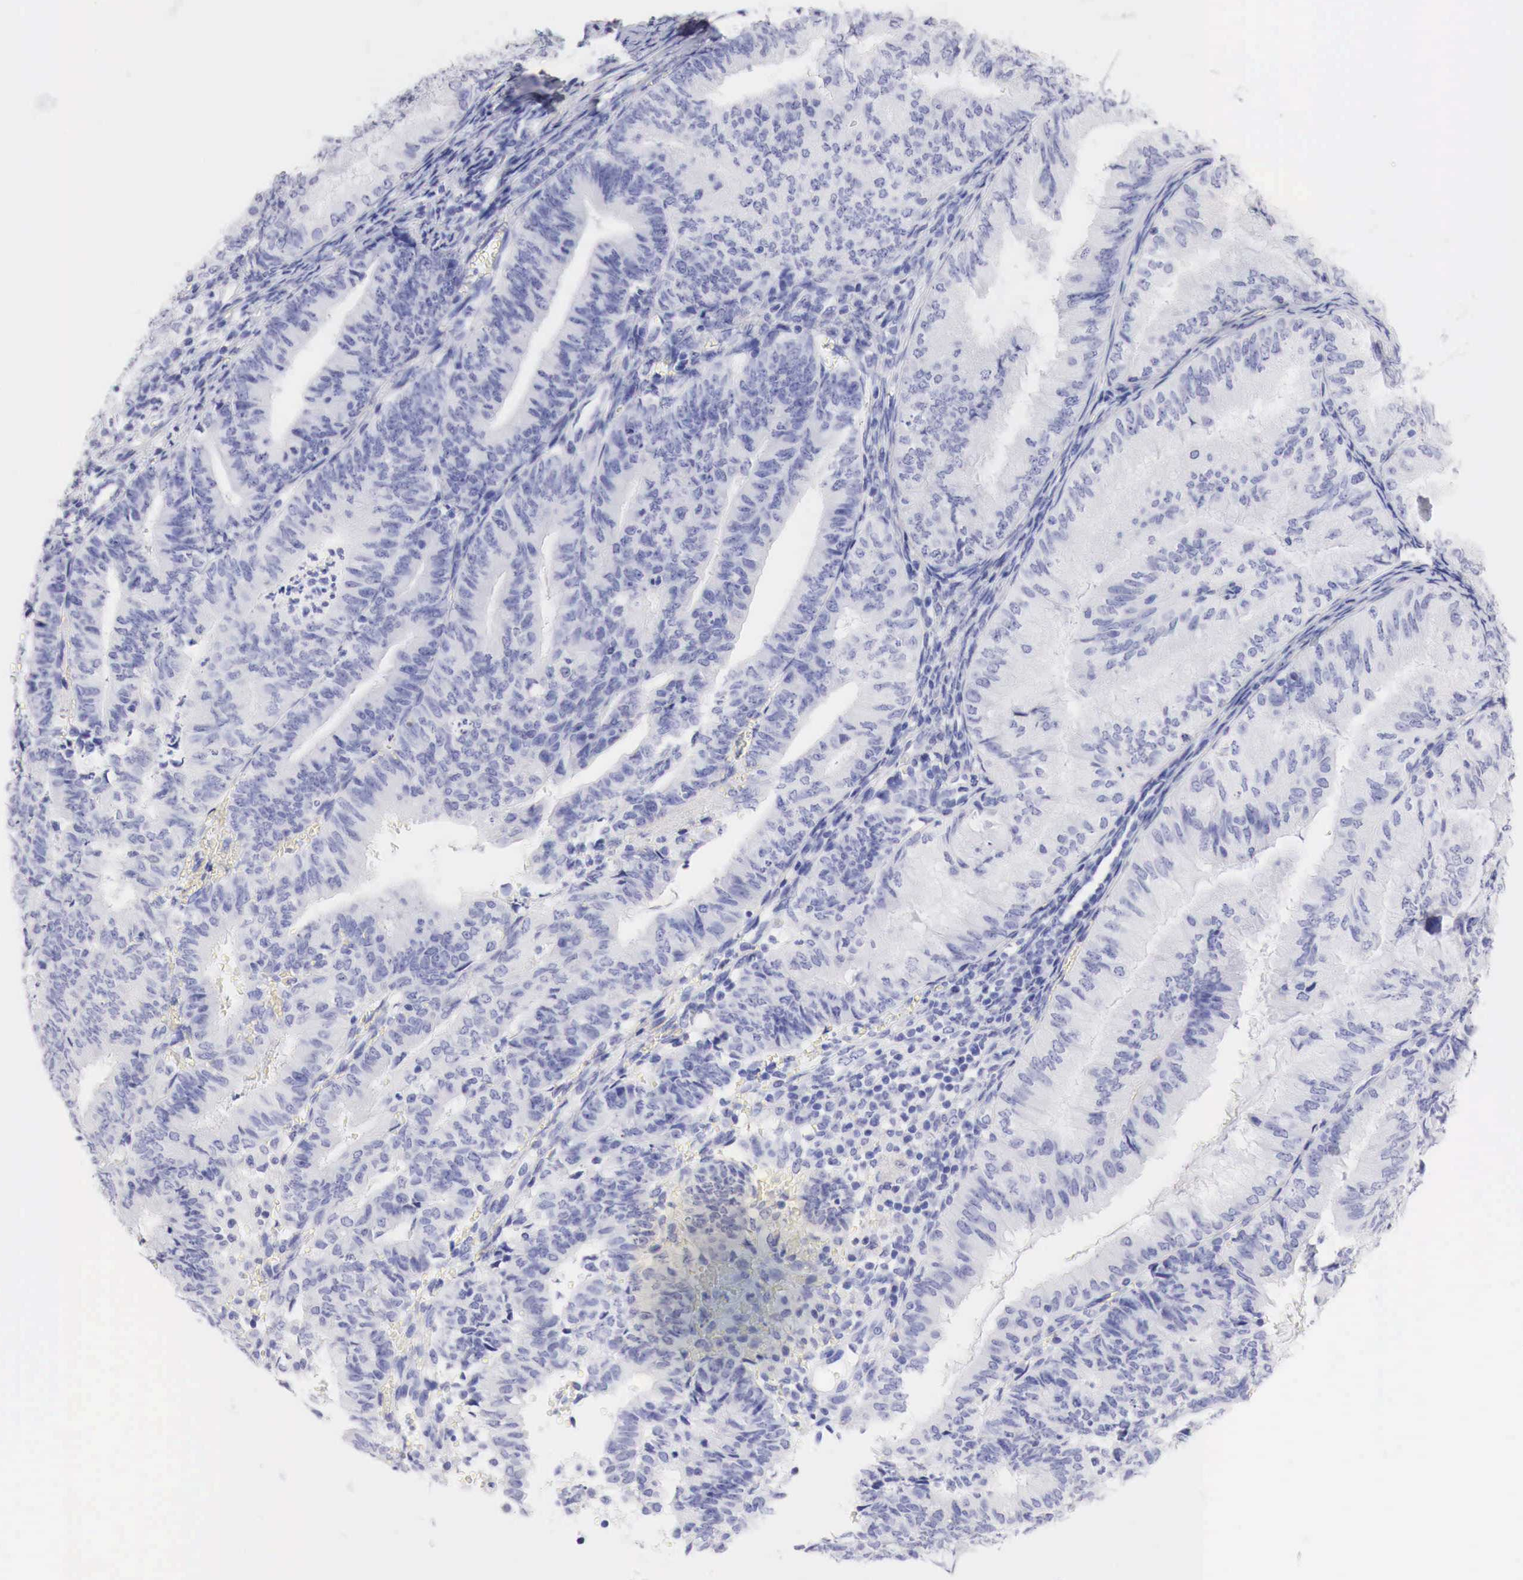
{"staining": {"intensity": "negative", "quantity": "none", "location": "none"}, "tissue": "endometrial cancer", "cell_type": "Tumor cells", "image_type": "cancer", "snomed": [{"axis": "morphology", "description": "Adenocarcinoma, NOS"}, {"axis": "topography", "description": "Endometrium"}], "caption": "A high-resolution histopathology image shows immunohistochemistry (IHC) staining of endometrial adenocarcinoma, which displays no significant positivity in tumor cells. (Stains: DAB immunohistochemistry (IHC) with hematoxylin counter stain, Microscopy: brightfield microscopy at high magnification).", "gene": "TYR", "patient": {"sex": "female", "age": 66}}